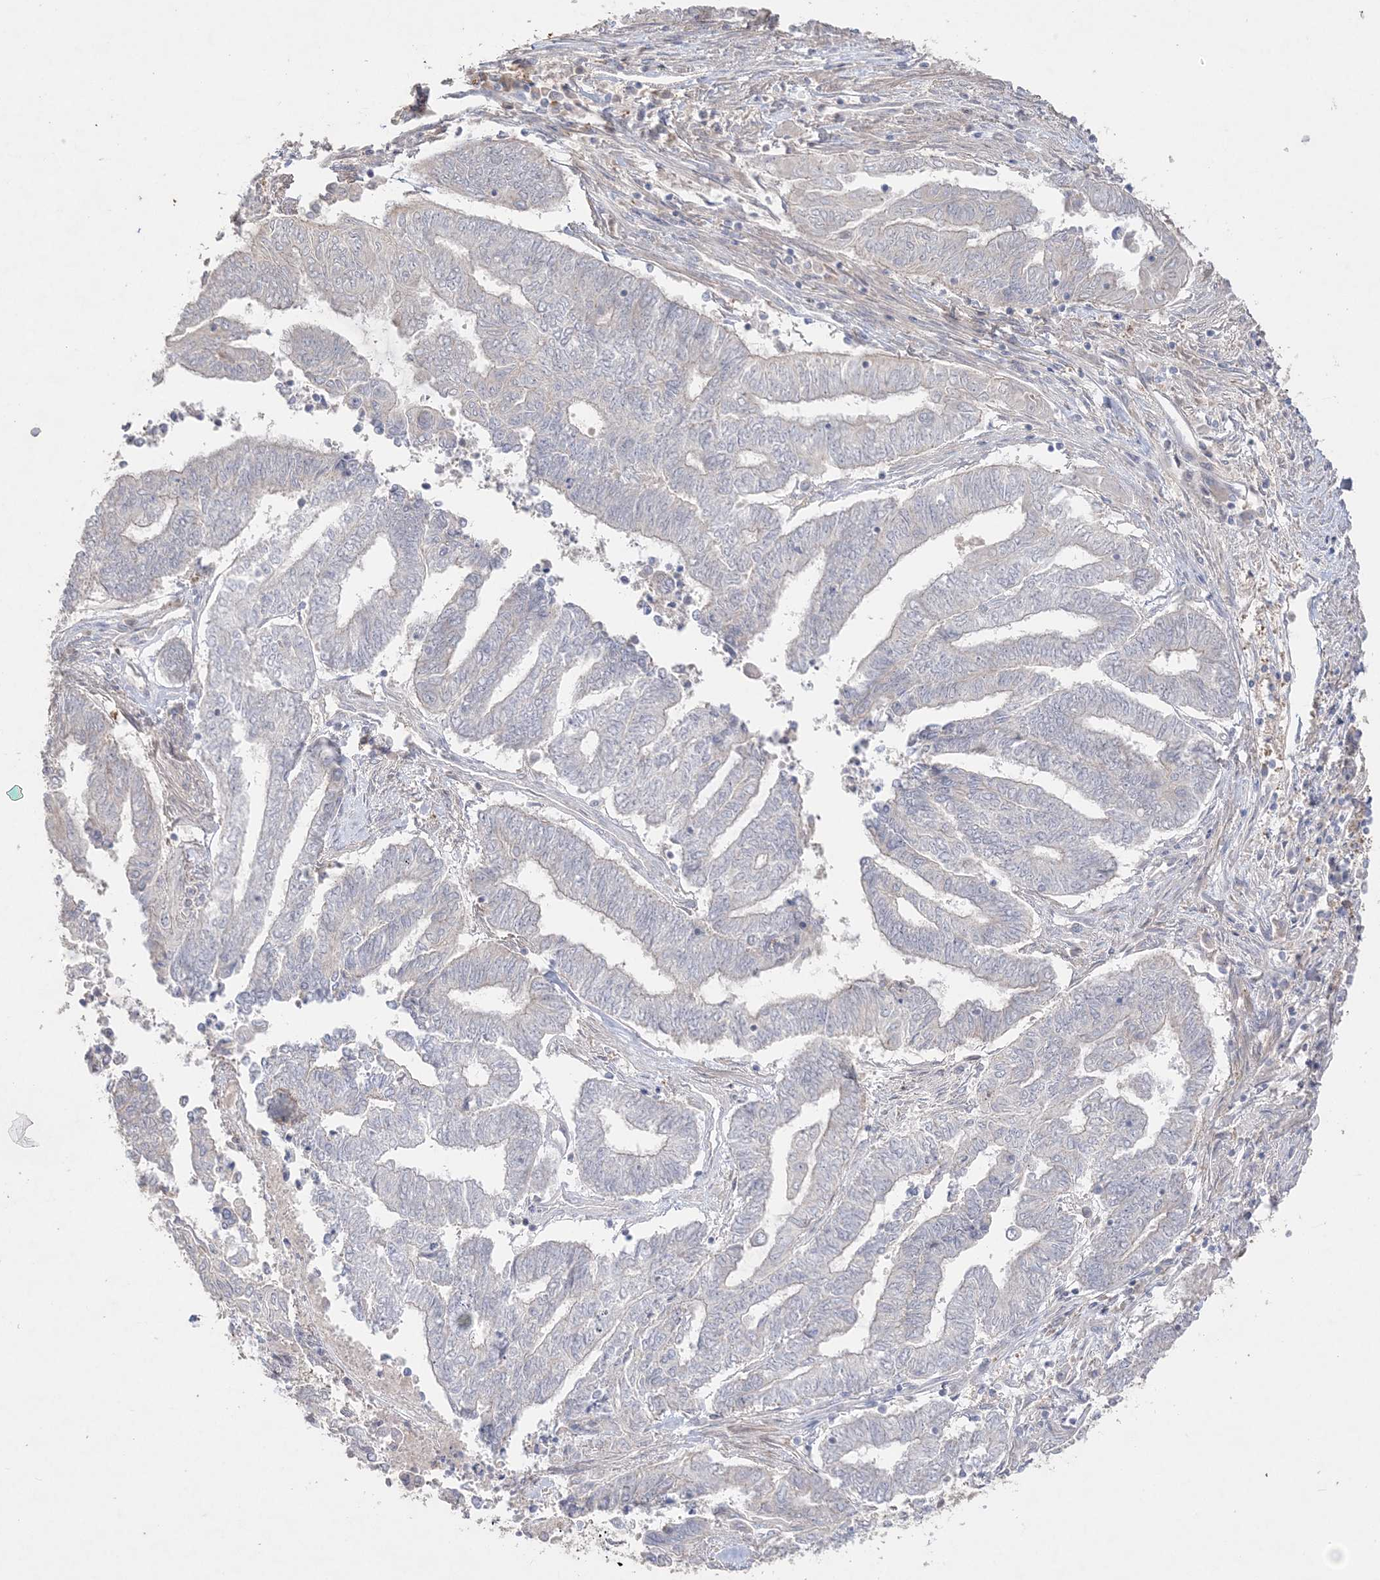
{"staining": {"intensity": "negative", "quantity": "none", "location": "none"}, "tissue": "endometrial cancer", "cell_type": "Tumor cells", "image_type": "cancer", "snomed": [{"axis": "morphology", "description": "Adenocarcinoma, NOS"}, {"axis": "topography", "description": "Uterus"}, {"axis": "topography", "description": "Endometrium"}], "caption": "DAB (3,3'-diaminobenzidine) immunohistochemical staining of human adenocarcinoma (endometrial) reveals no significant expression in tumor cells.", "gene": "SH3BP4", "patient": {"sex": "female", "age": 70}}